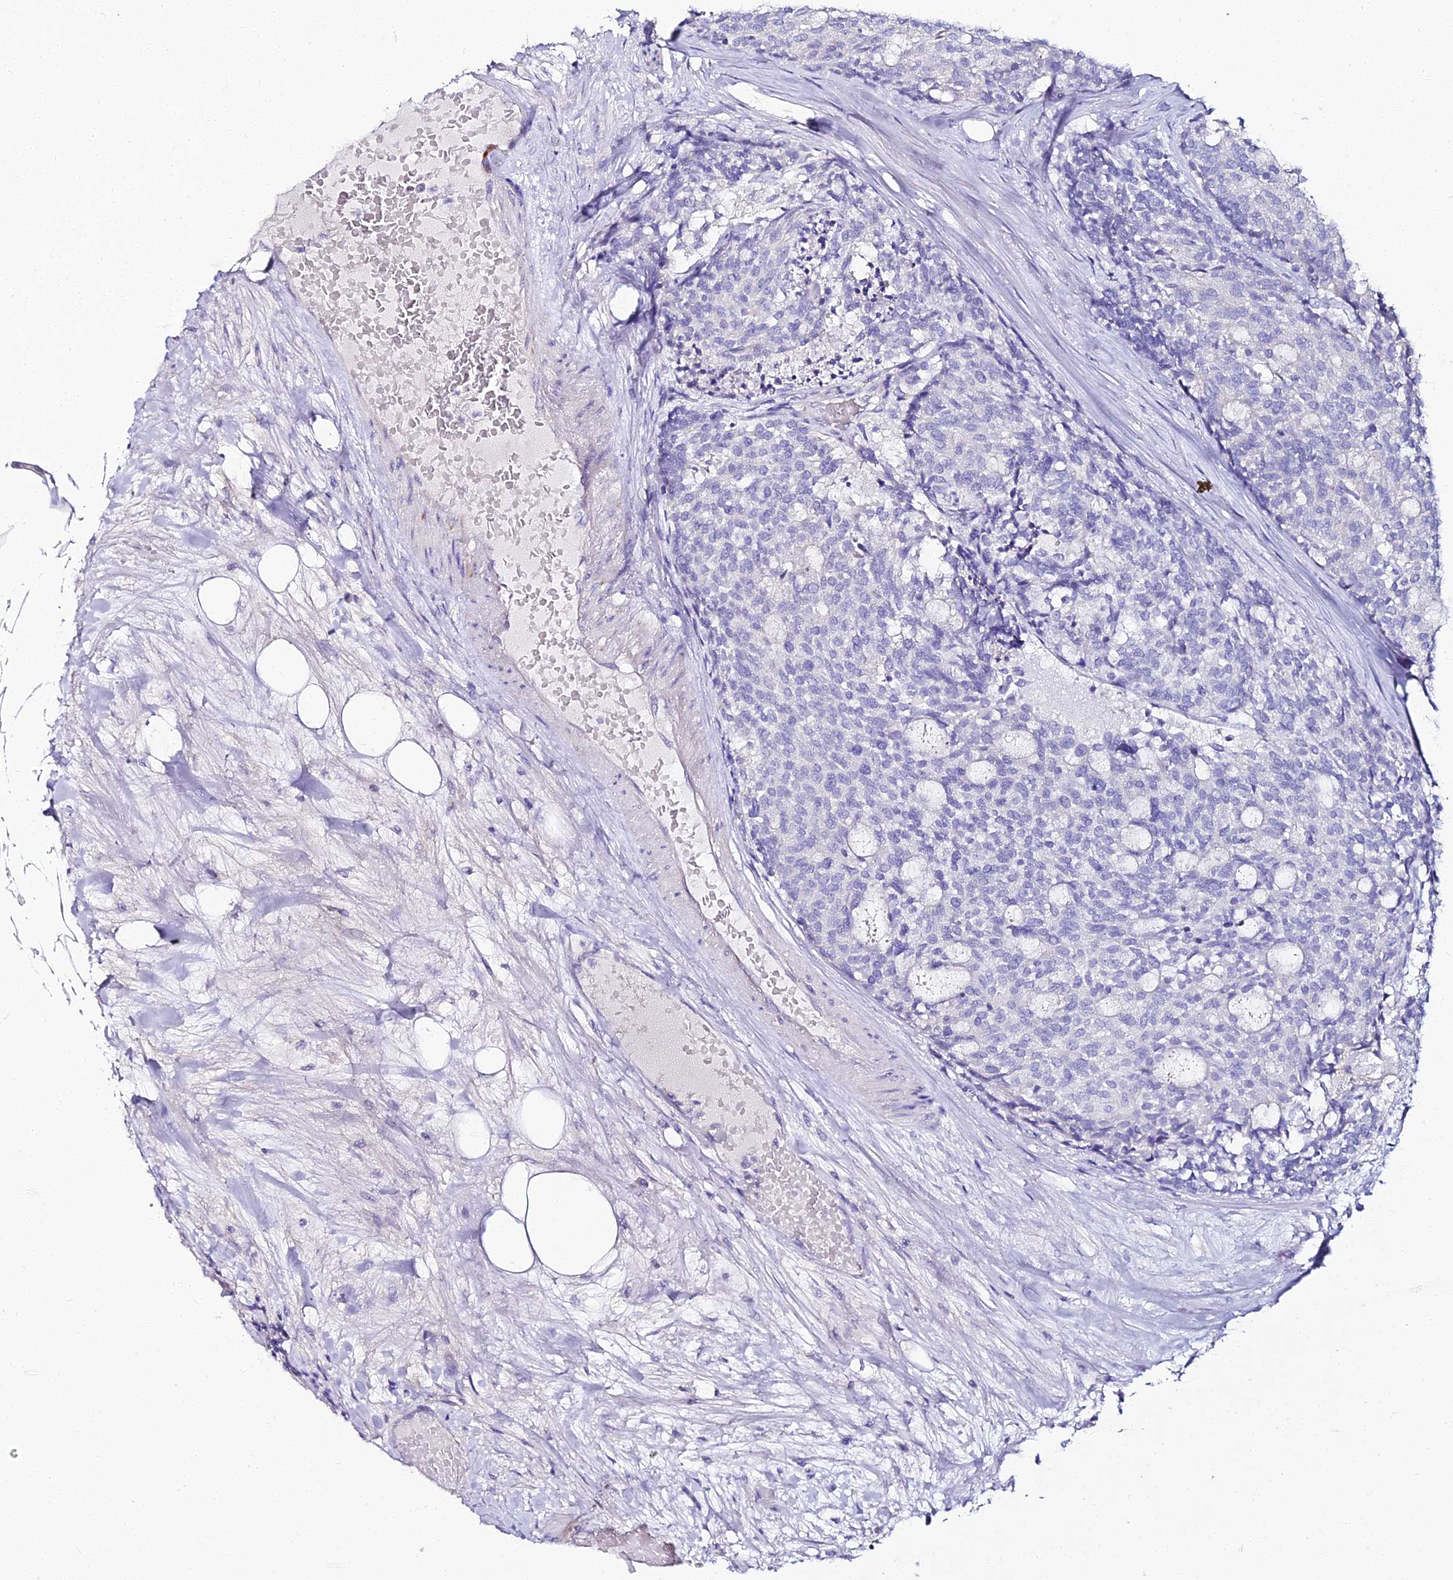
{"staining": {"intensity": "negative", "quantity": "none", "location": "none"}, "tissue": "carcinoid", "cell_type": "Tumor cells", "image_type": "cancer", "snomed": [{"axis": "morphology", "description": "Carcinoid, malignant, NOS"}, {"axis": "topography", "description": "Pancreas"}], "caption": "A histopathology image of malignant carcinoid stained for a protein shows no brown staining in tumor cells. Nuclei are stained in blue.", "gene": "ALPG", "patient": {"sex": "female", "age": 54}}